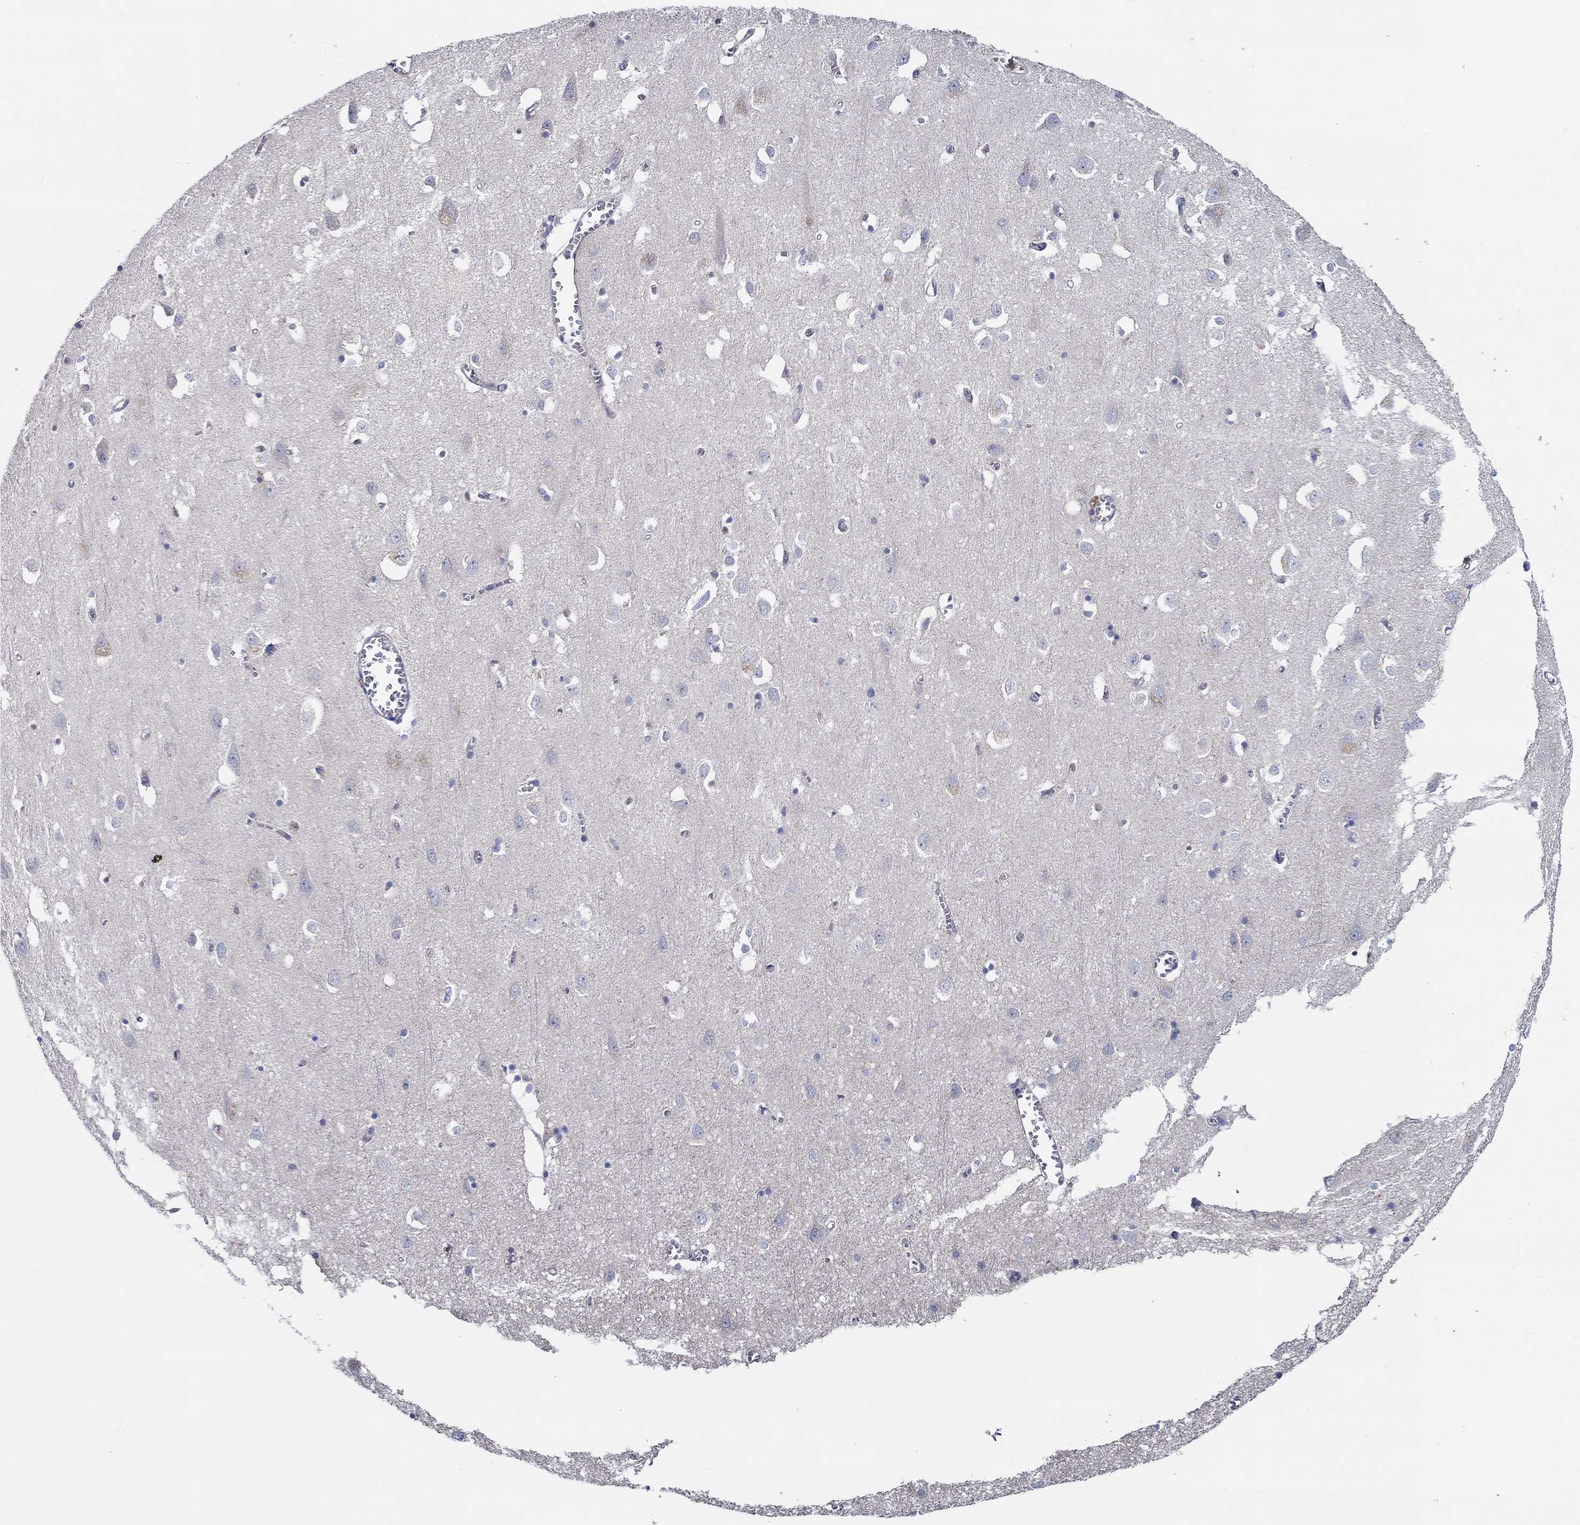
{"staining": {"intensity": "negative", "quantity": "none", "location": "none"}, "tissue": "cerebral cortex", "cell_type": "Endothelial cells", "image_type": "normal", "snomed": [{"axis": "morphology", "description": "Normal tissue, NOS"}, {"axis": "topography", "description": "Cerebral cortex"}], "caption": "The IHC micrograph has no significant expression in endothelial cells of cerebral cortex. The staining is performed using DAB brown chromogen with nuclei counter-stained in using hematoxylin.", "gene": "CFAP61", "patient": {"sex": "male", "age": 70}}